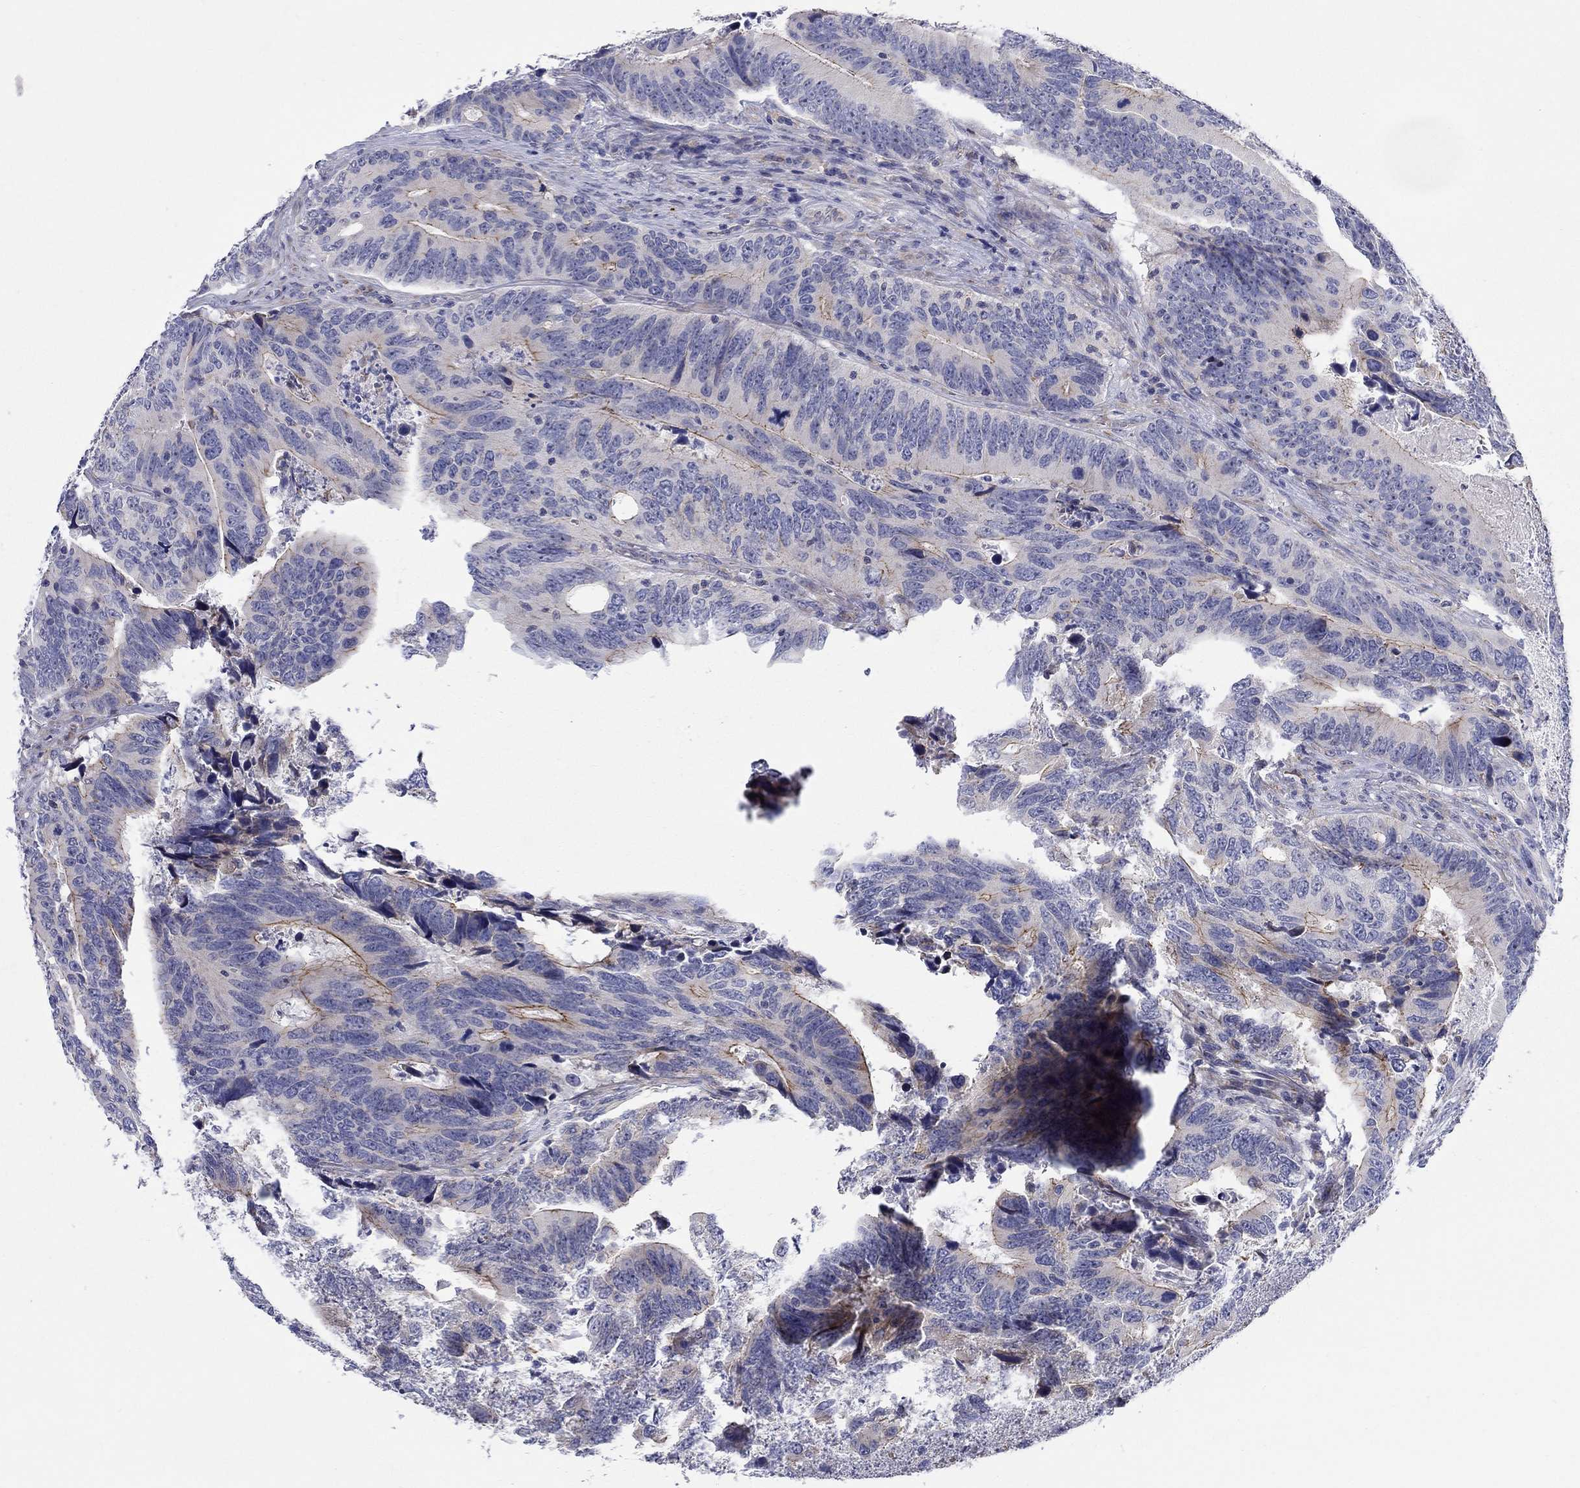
{"staining": {"intensity": "strong", "quantity": "25%-75%", "location": "cytoplasmic/membranous"}, "tissue": "colorectal cancer", "cell_type": "Tumor cells", "image_type": "cancer", "snomed": [{"axis": "morphology", "description": "Adenocarcinoma, NOS"}, {"axis": "topography", "description": "Colon"}], "caption": "Colorectal adenocarcinoma stained with IHC demonstrates strong cytoplasmic/membranous staining in approximately 25%-75% of tumor cells.", "gene": "QRFPR", "patient": {"sex": "female", "age": 90}}